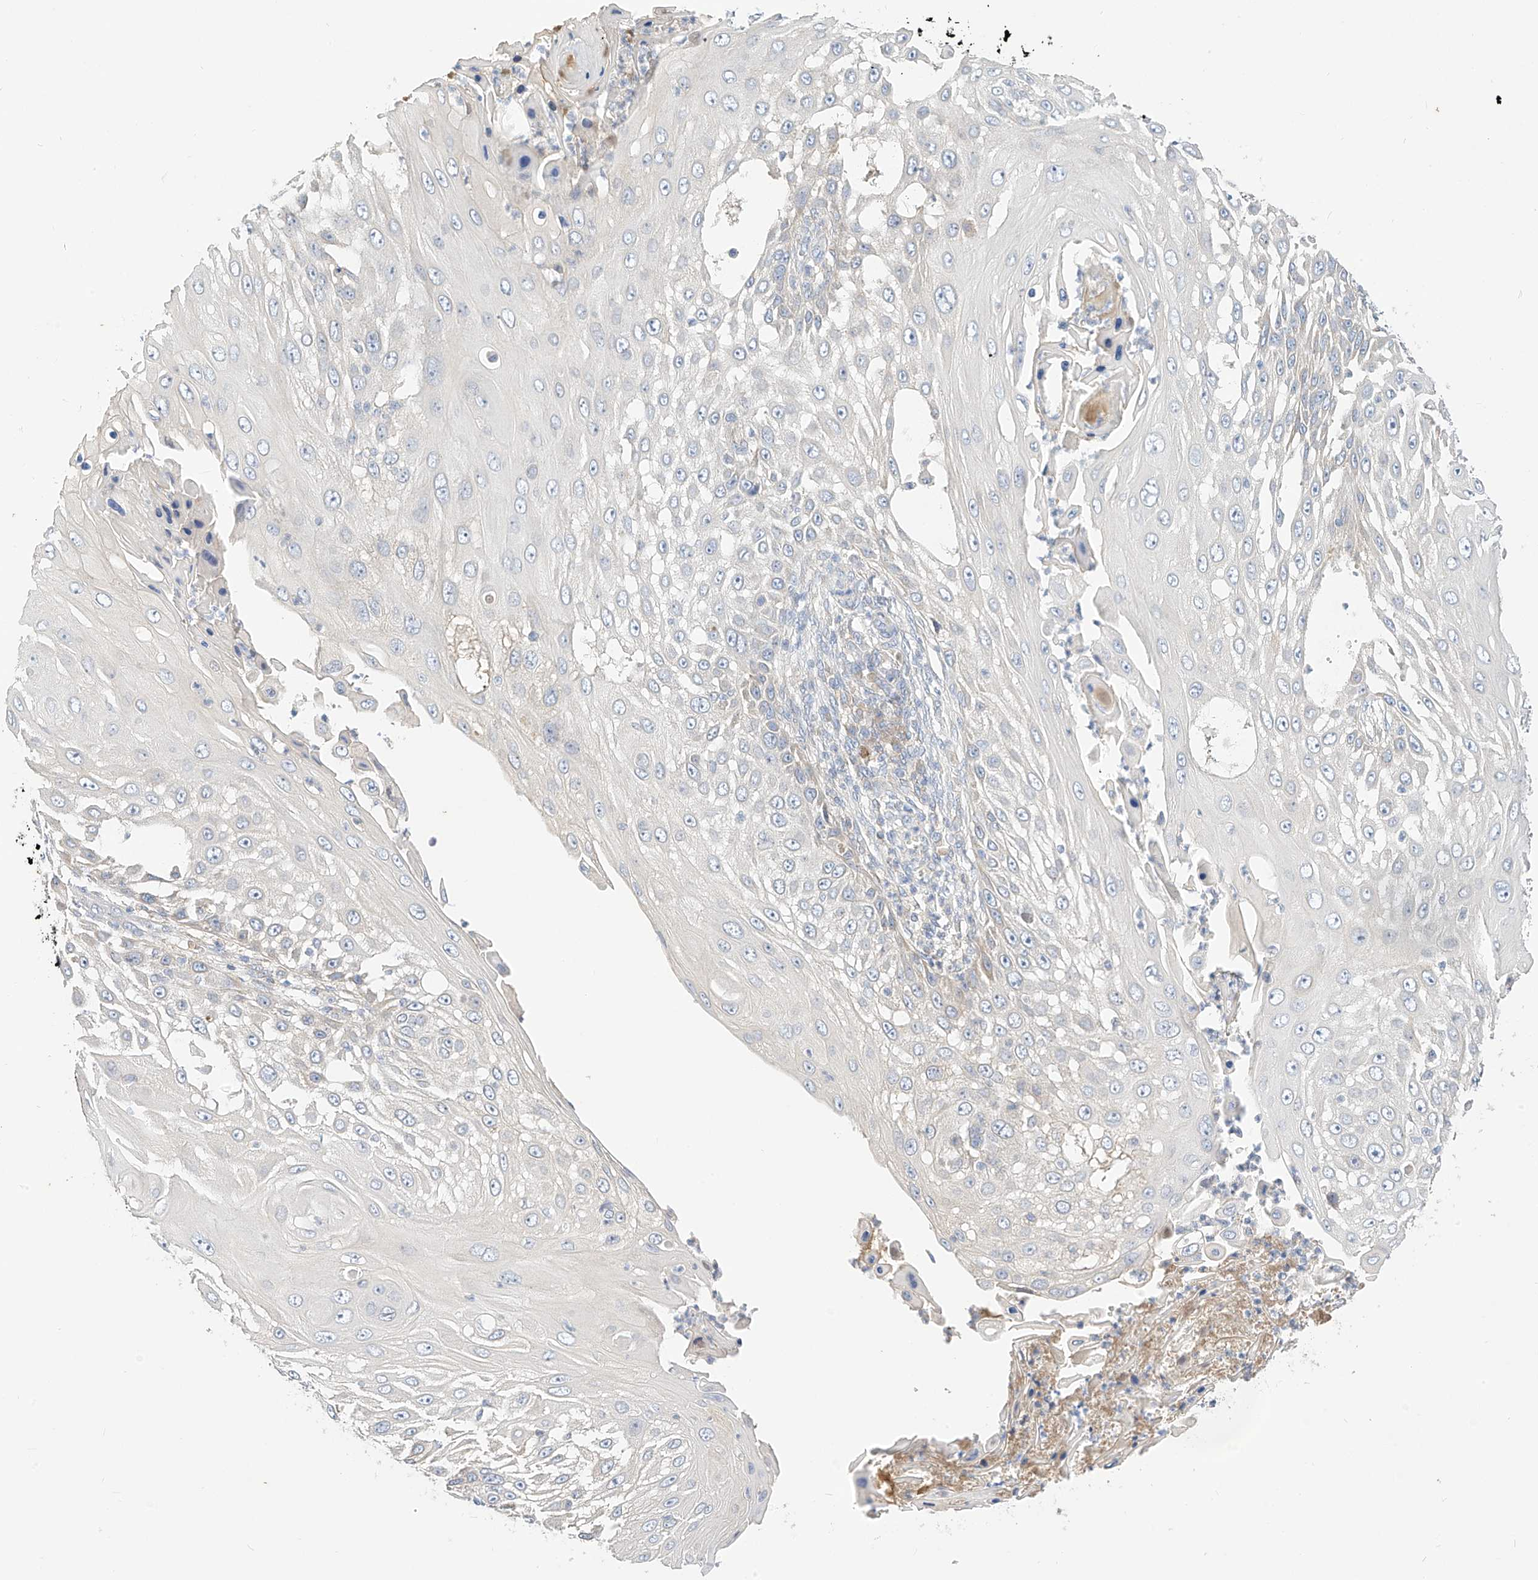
{"staining": {"intensity": "negative", "quantity": "none", "location": "none"}, "tissue": "skin cancer", "cell_type": "Tumor cells", "image_type": "cancer", "snomed": [{"axis": "morphology", "description": "Squamous cell carcinoma, NOS"}, {"axis": "topography", "description": "Skin"}], "caption": "Immunohistochemistry (IHC) image of neoplastic tissue: human squamous cell carcinoma (skin) stained with DAB (3,3'-diaminobenzidine) exhibits no significant protein staining in tumor cells.", "gene": "RASA2", "patient": {"sex": "female", "age": 44}}